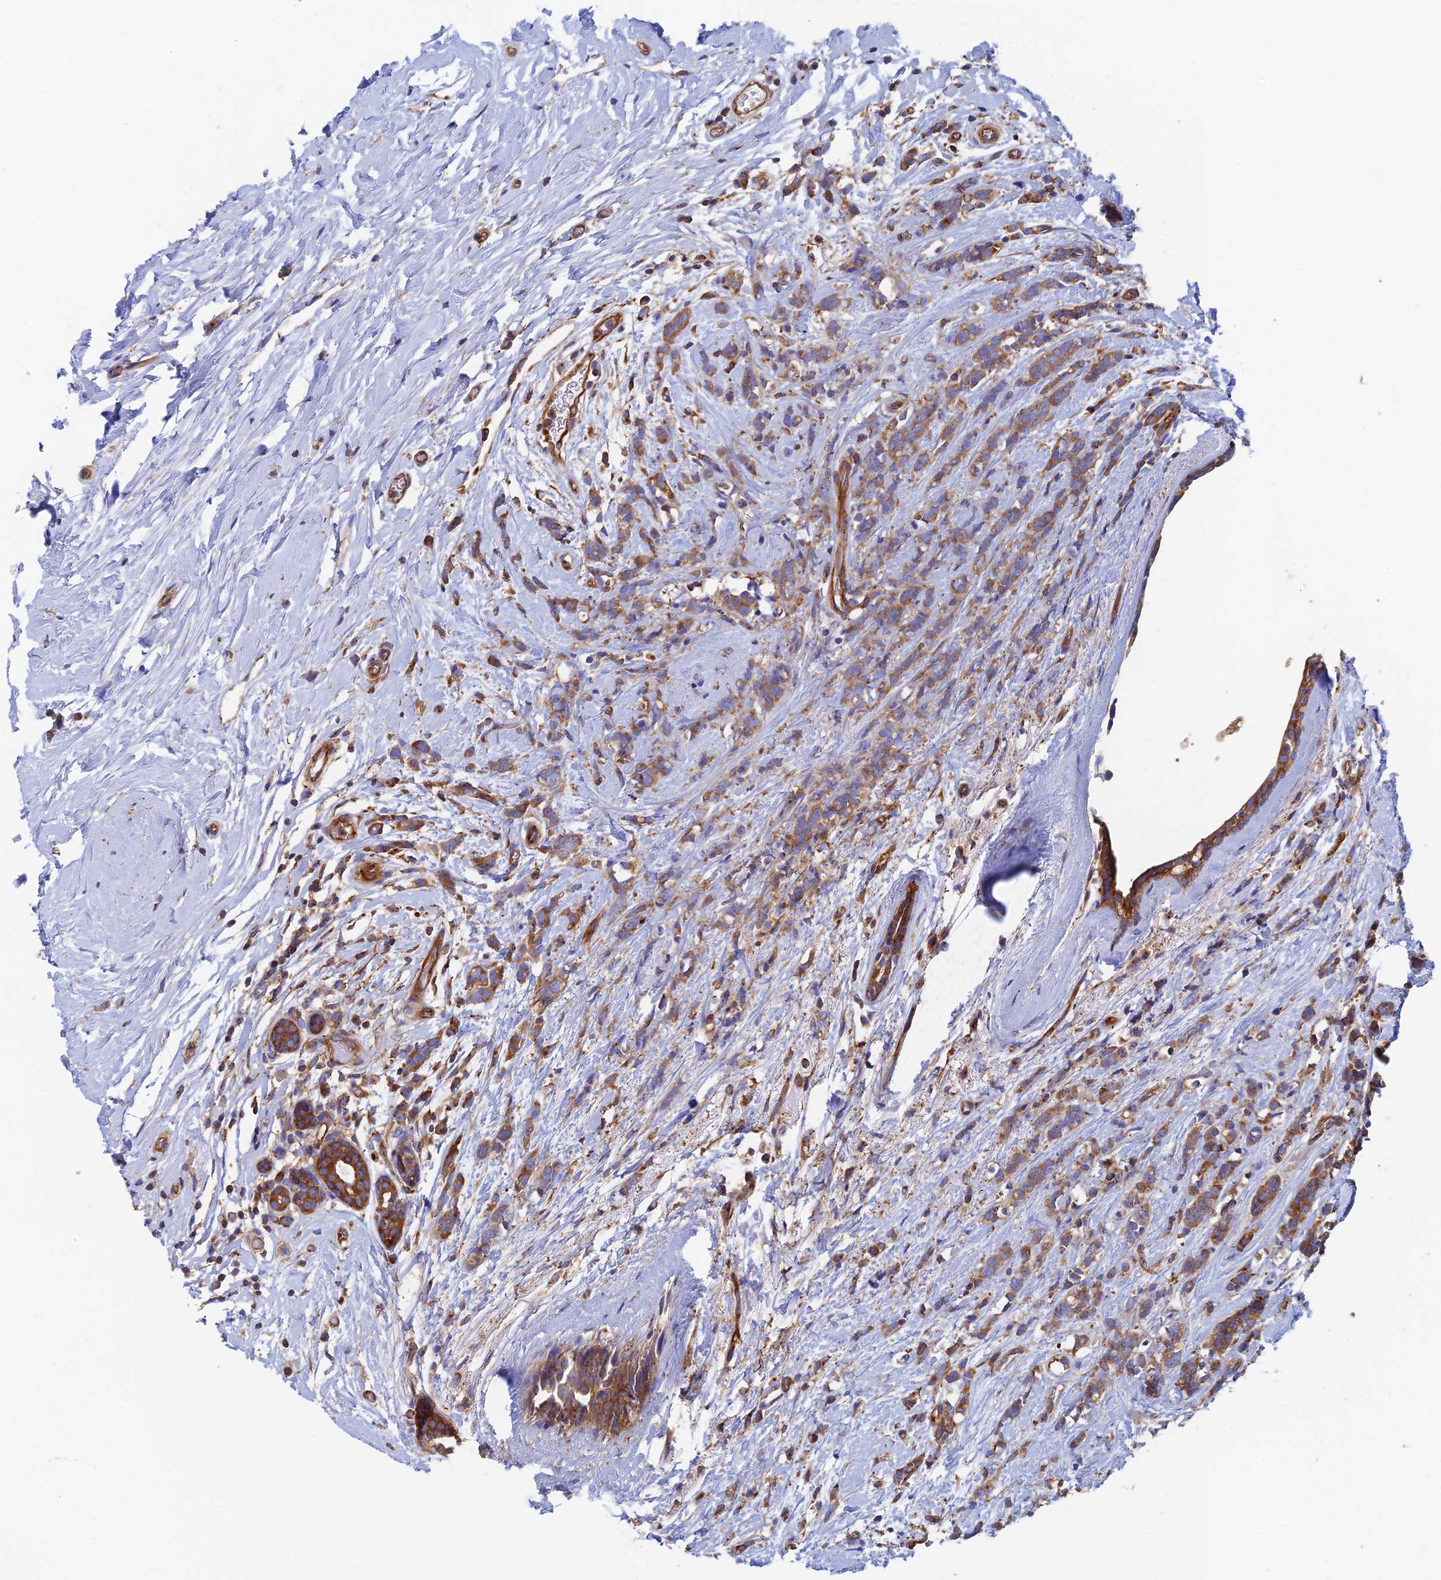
{"staining": {"intensity": "moderate", "quantity": ">75%", "location": "cytoplasmic/membranous"}, "tissue": "breast cancer", "cell_type": "Tumor cells", "image_type": "cancer", "snomed": [{"axis": "morphology", "description": "Lobular carcinoma"}, {"axis": "topography", "description": "Breast"}], "caption": "Breast cancer (lobular carcinoma) stained for a protein (brown) reveals moderate cytoplasmic/membranous positive positivity in approximately >75% of tumor cells.", "gene": "DCTN2", "patient": {"sex": "female", "age": 58}}